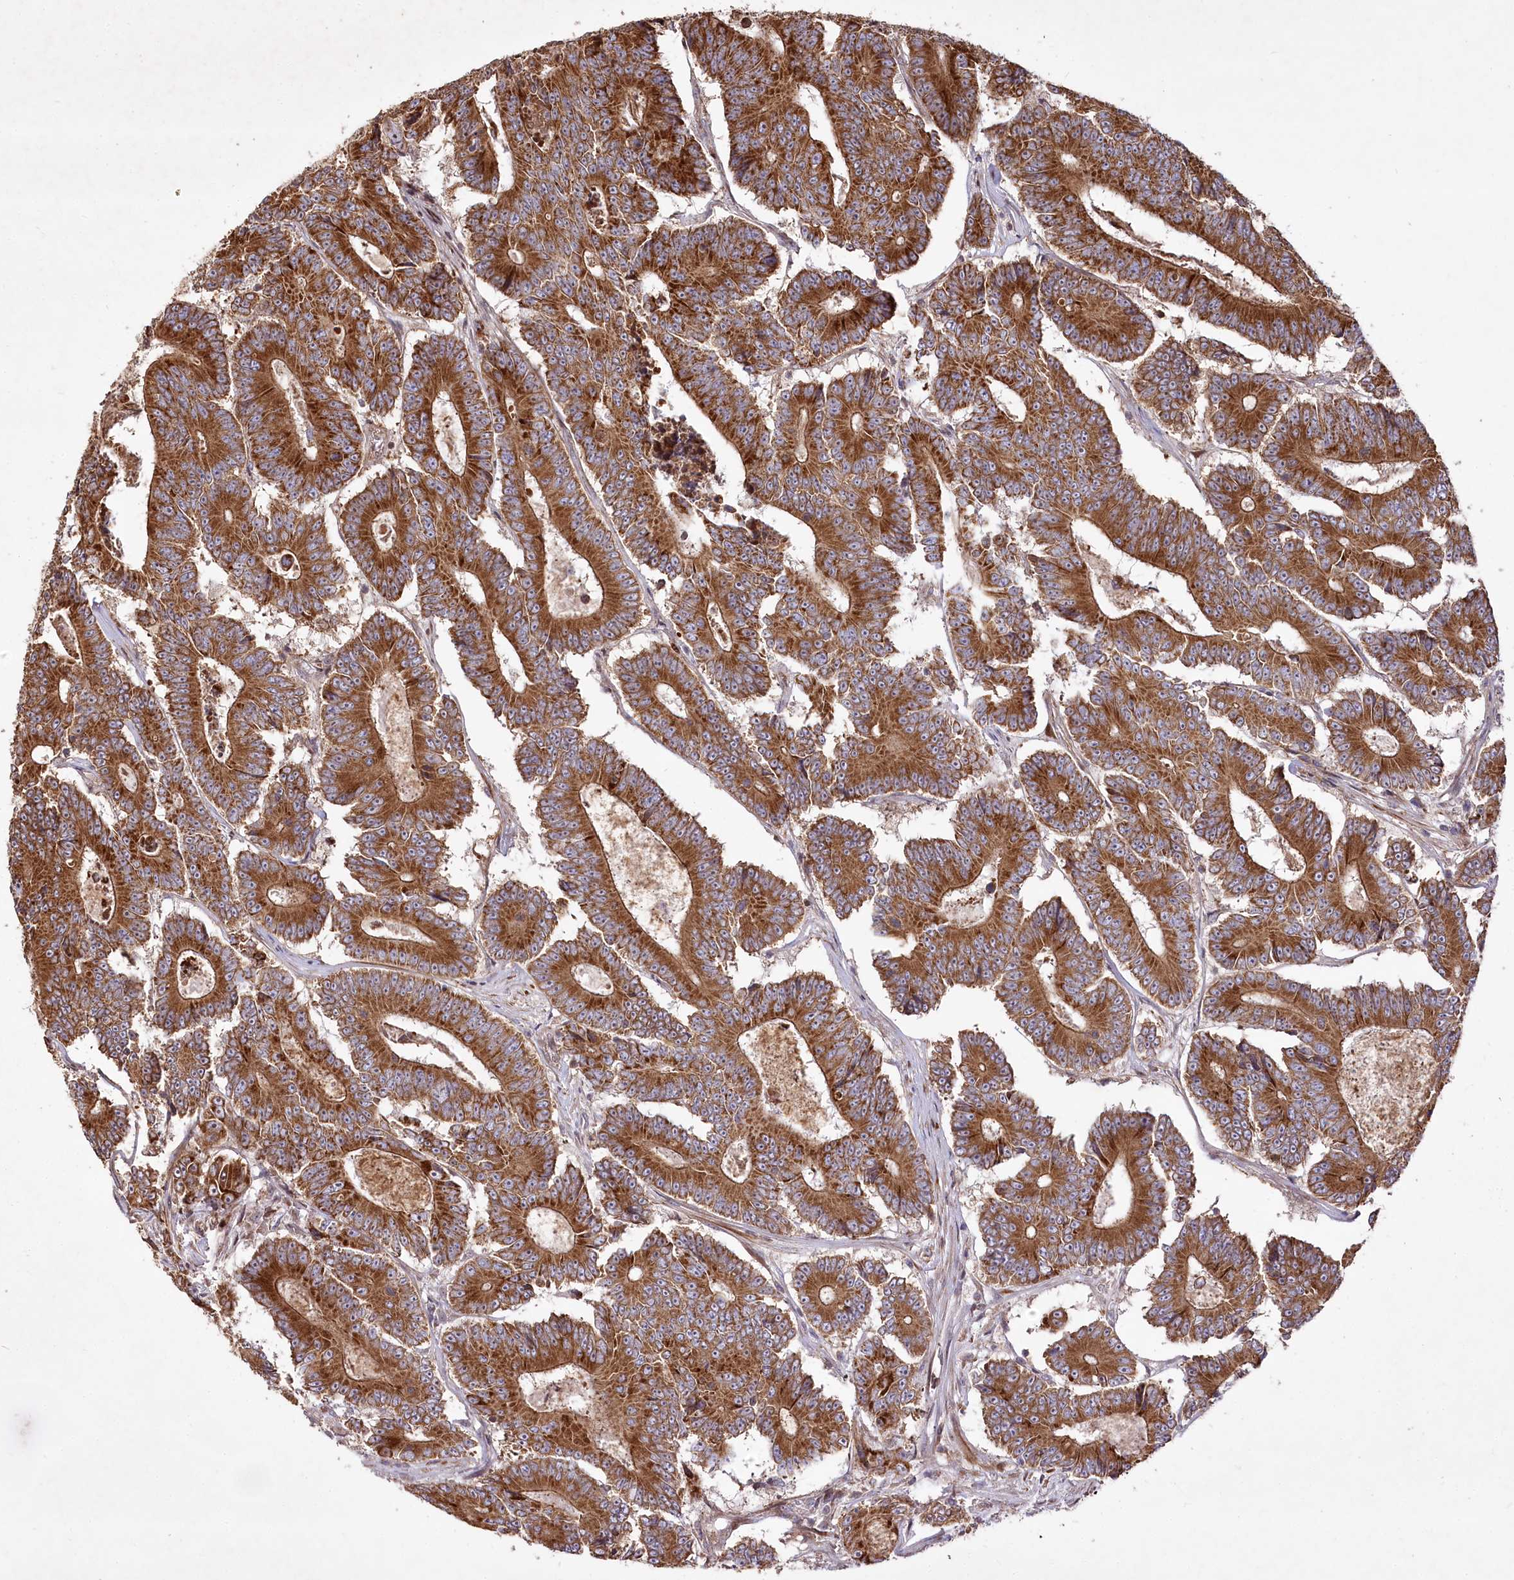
{"staining": {"intensity": "strong", "quantity": ">75%", "location": "cytoplasmic/membranous"}, "tissue": "colorectal cancer", "cell_type": "Tumor cells", "image_type": "cancer", "snomed": [{"axis": "morphology", "description": "Adenocarcinoma, NOS"}, {"axis": "topography", "description": "Colon"}], "caption": "This micrograph shows adenocarcinoma (colorectal) stained with immunohistochemistry to label a protein in brown. The cytoplasmic/membranous of tumor cells show strong positivity for the protein. Nuclei are counter-stained blue.", "gene": "PSTK", "patient": {"sex": "male", "age": 83}}